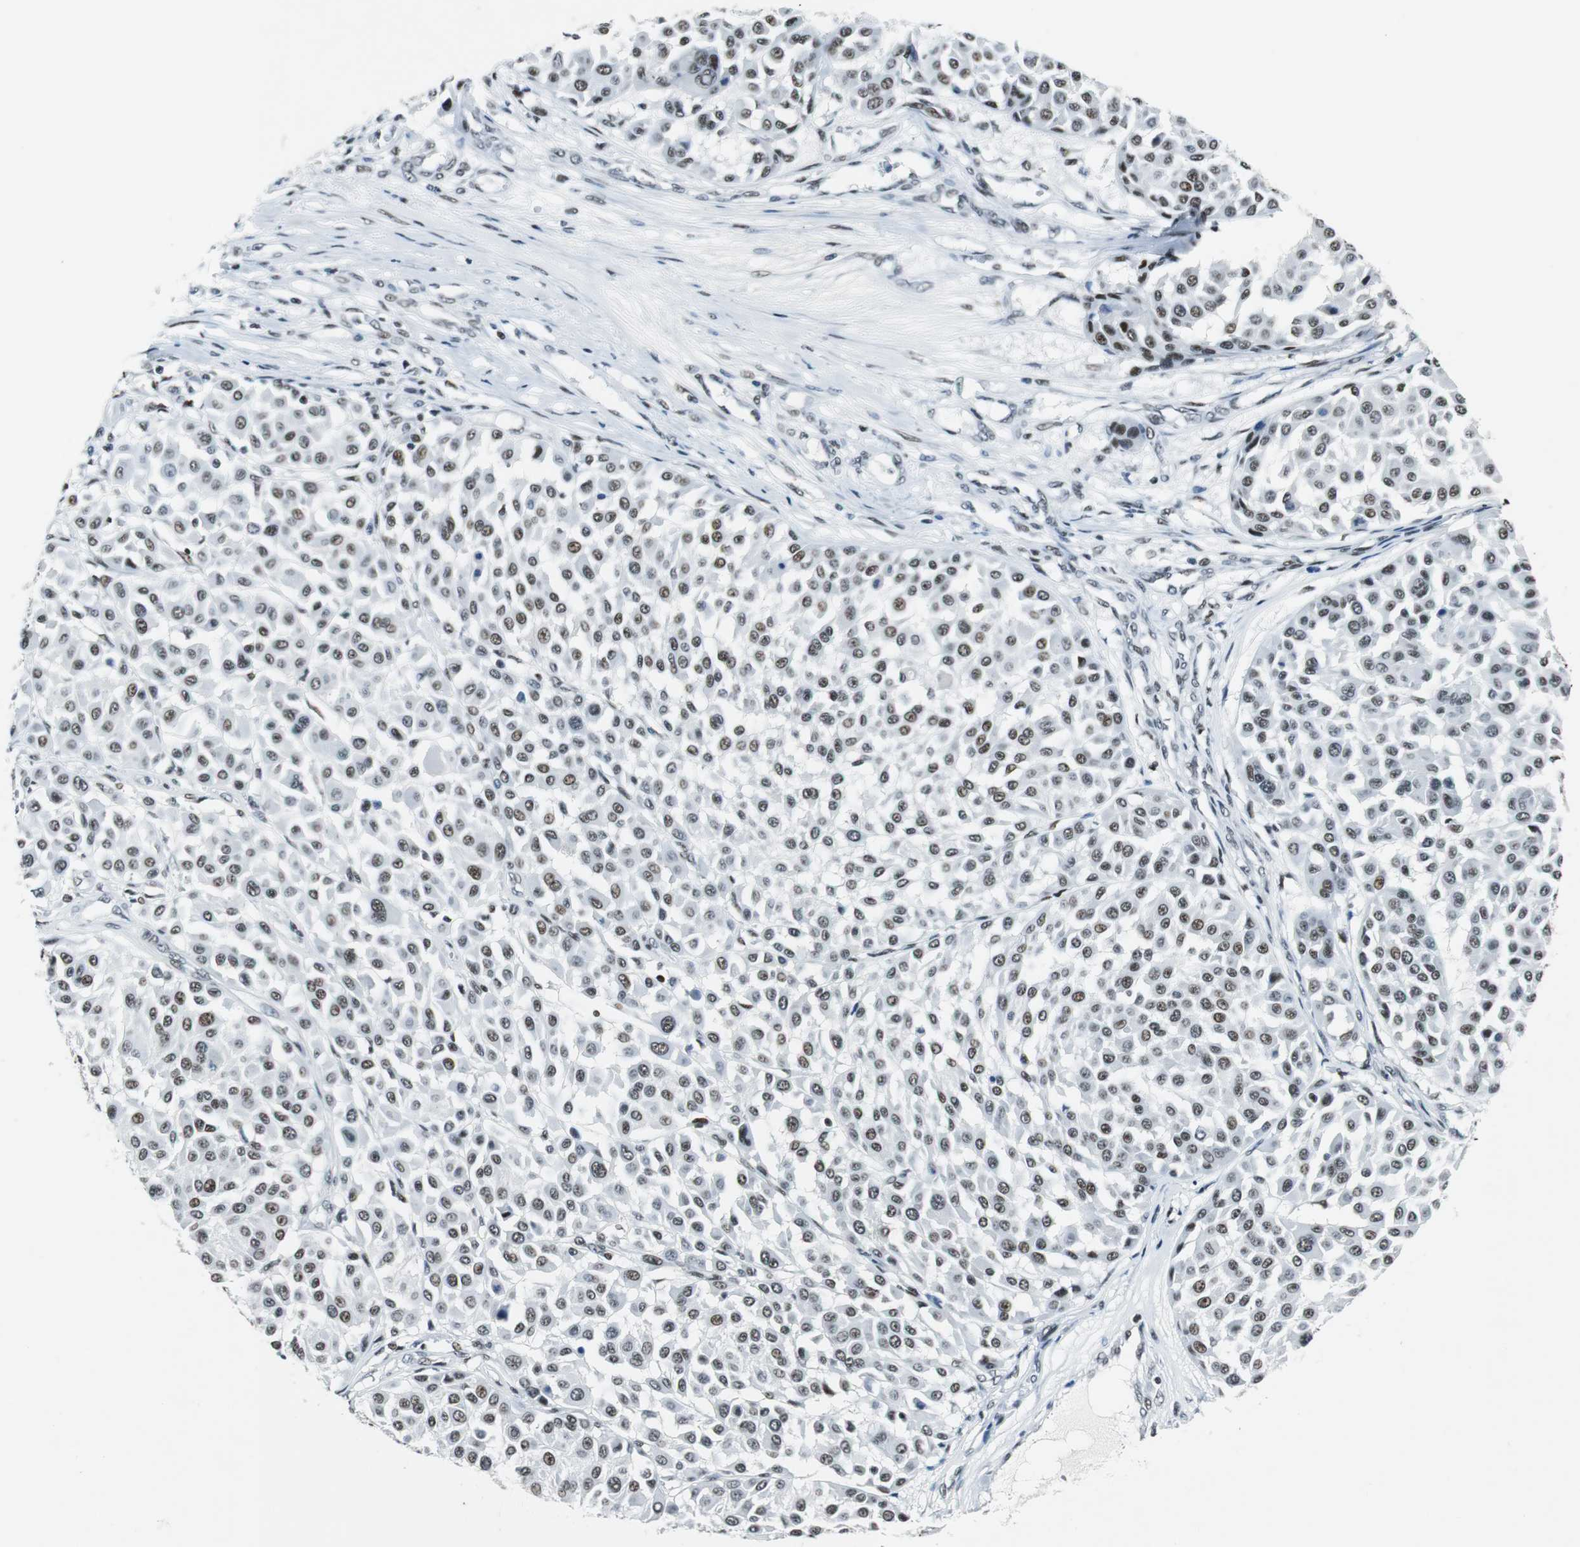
{"staining": {"intensity": "weak", "quantity": "<25%", "location": "nuclear"}, "tissue": "melanoma", "cell_type": "Tumor cells", "image_type": "cancer", "snomed": [{"axis": "morphology", "description": "Malignant melanoma, Metastatic site"}, {"axis": "topography", "description": "Soft tissue"}], "caption": "A micrograph of malignant melanoma (metastatic site) stained for a protein displays no brown staining in tumor cells.", "gene": "HDAC3", "patient": {"sex": "male", "age": 41}}